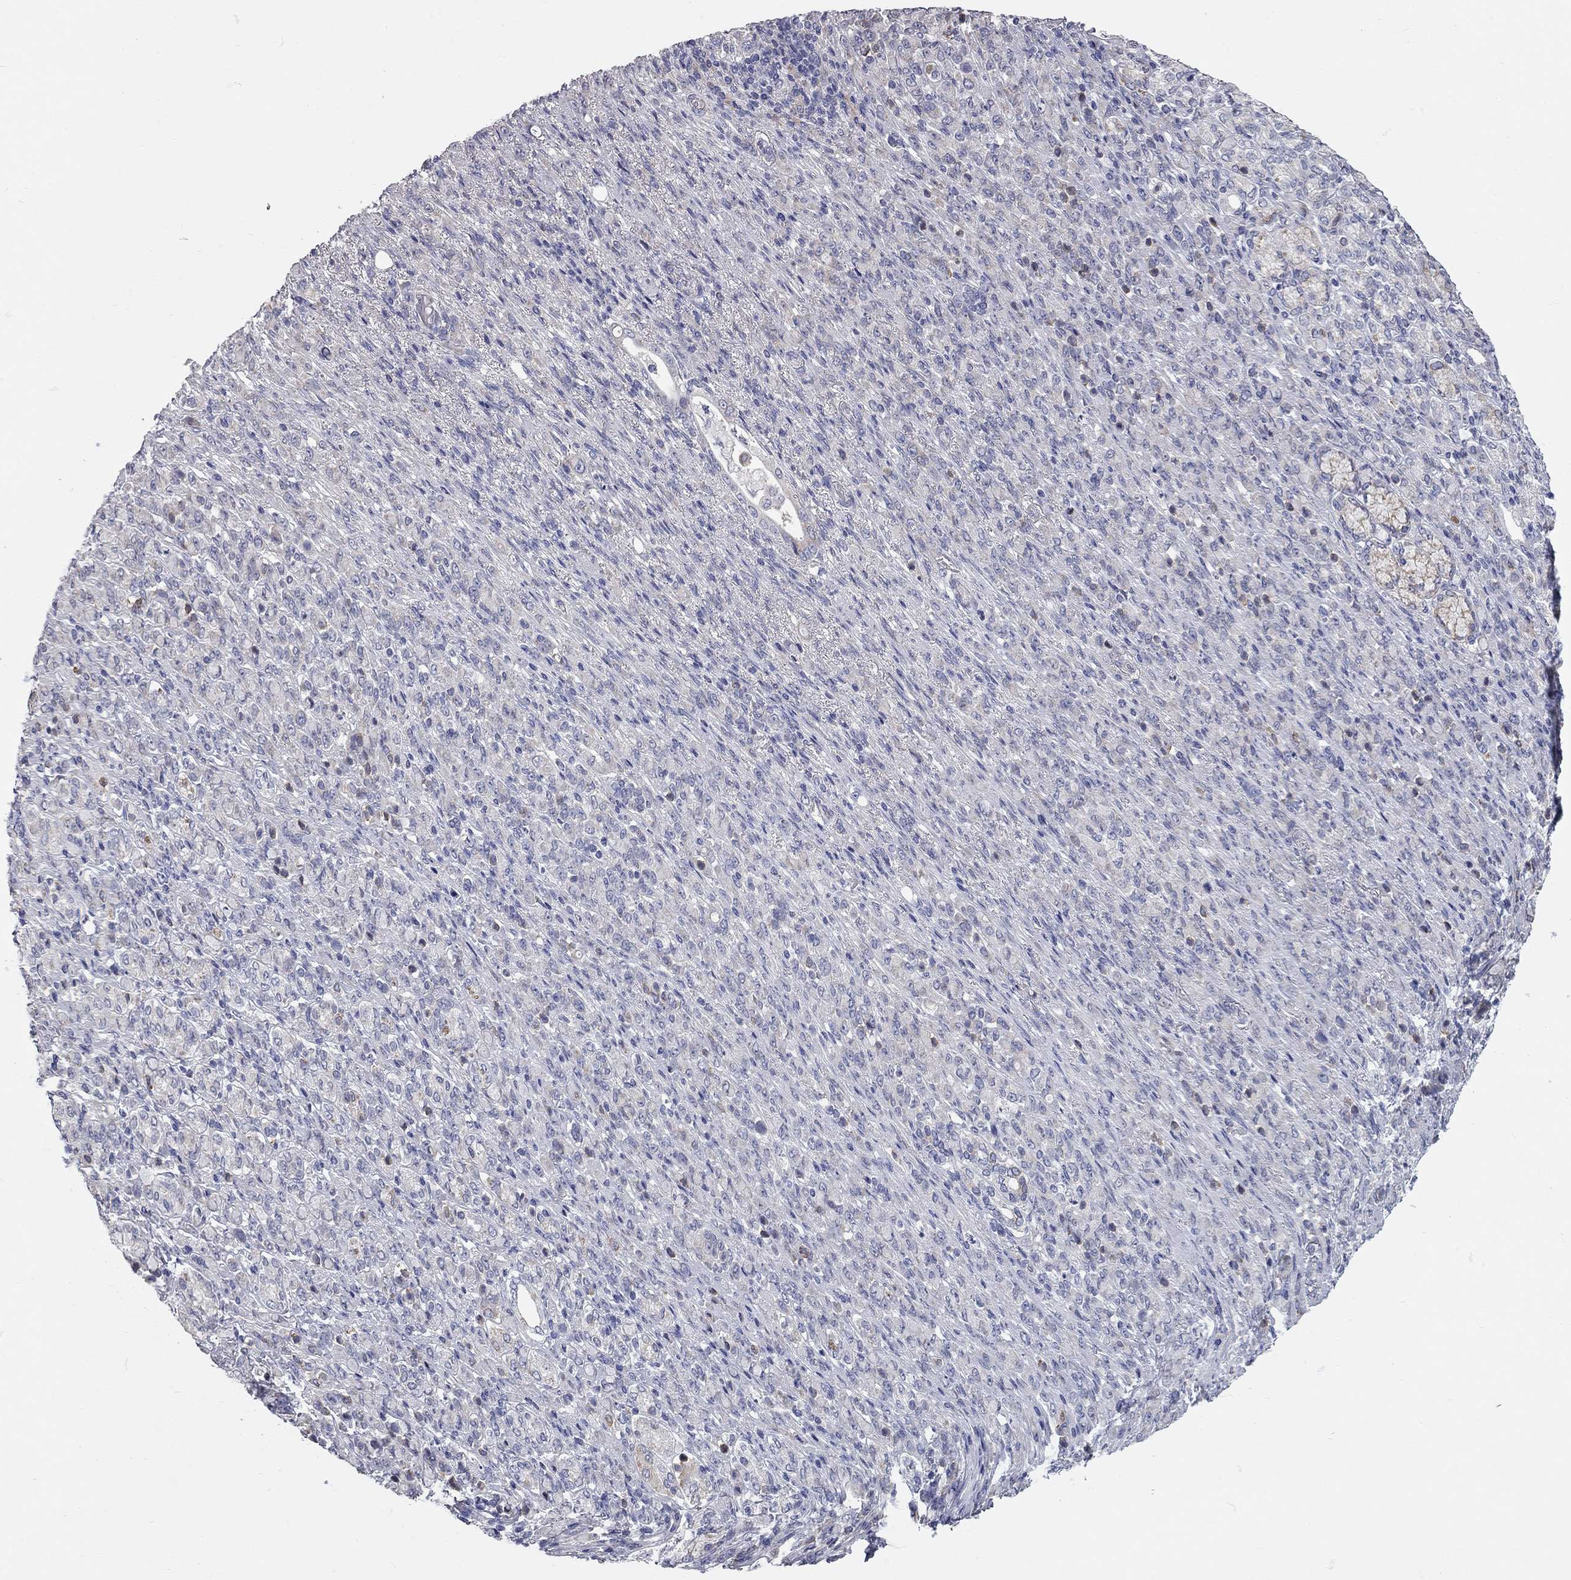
{"staining": {"intensity": "negative", "quantity": "none", "location": "none"}, "tissue": "stomach cancer", "cell_type": "Tumor cells", "image_type": "cancer", "snomed": [{"axis": "morphology", "description": "Normal tissue, NOS"}, {"axis": "morphology", "description": "Adenocarcinoma, NOS"}, {"axis": "topography", "description": "Stomach"}], "caption": "An immunohistochemistry photomicrograph of adenocarcinoma (stomach) is shown. There is no staining in tumor cells of adenocarcinoma (stomach).", "gene": "XAGE2", "patient": {"sex": "female", "age": 79}}